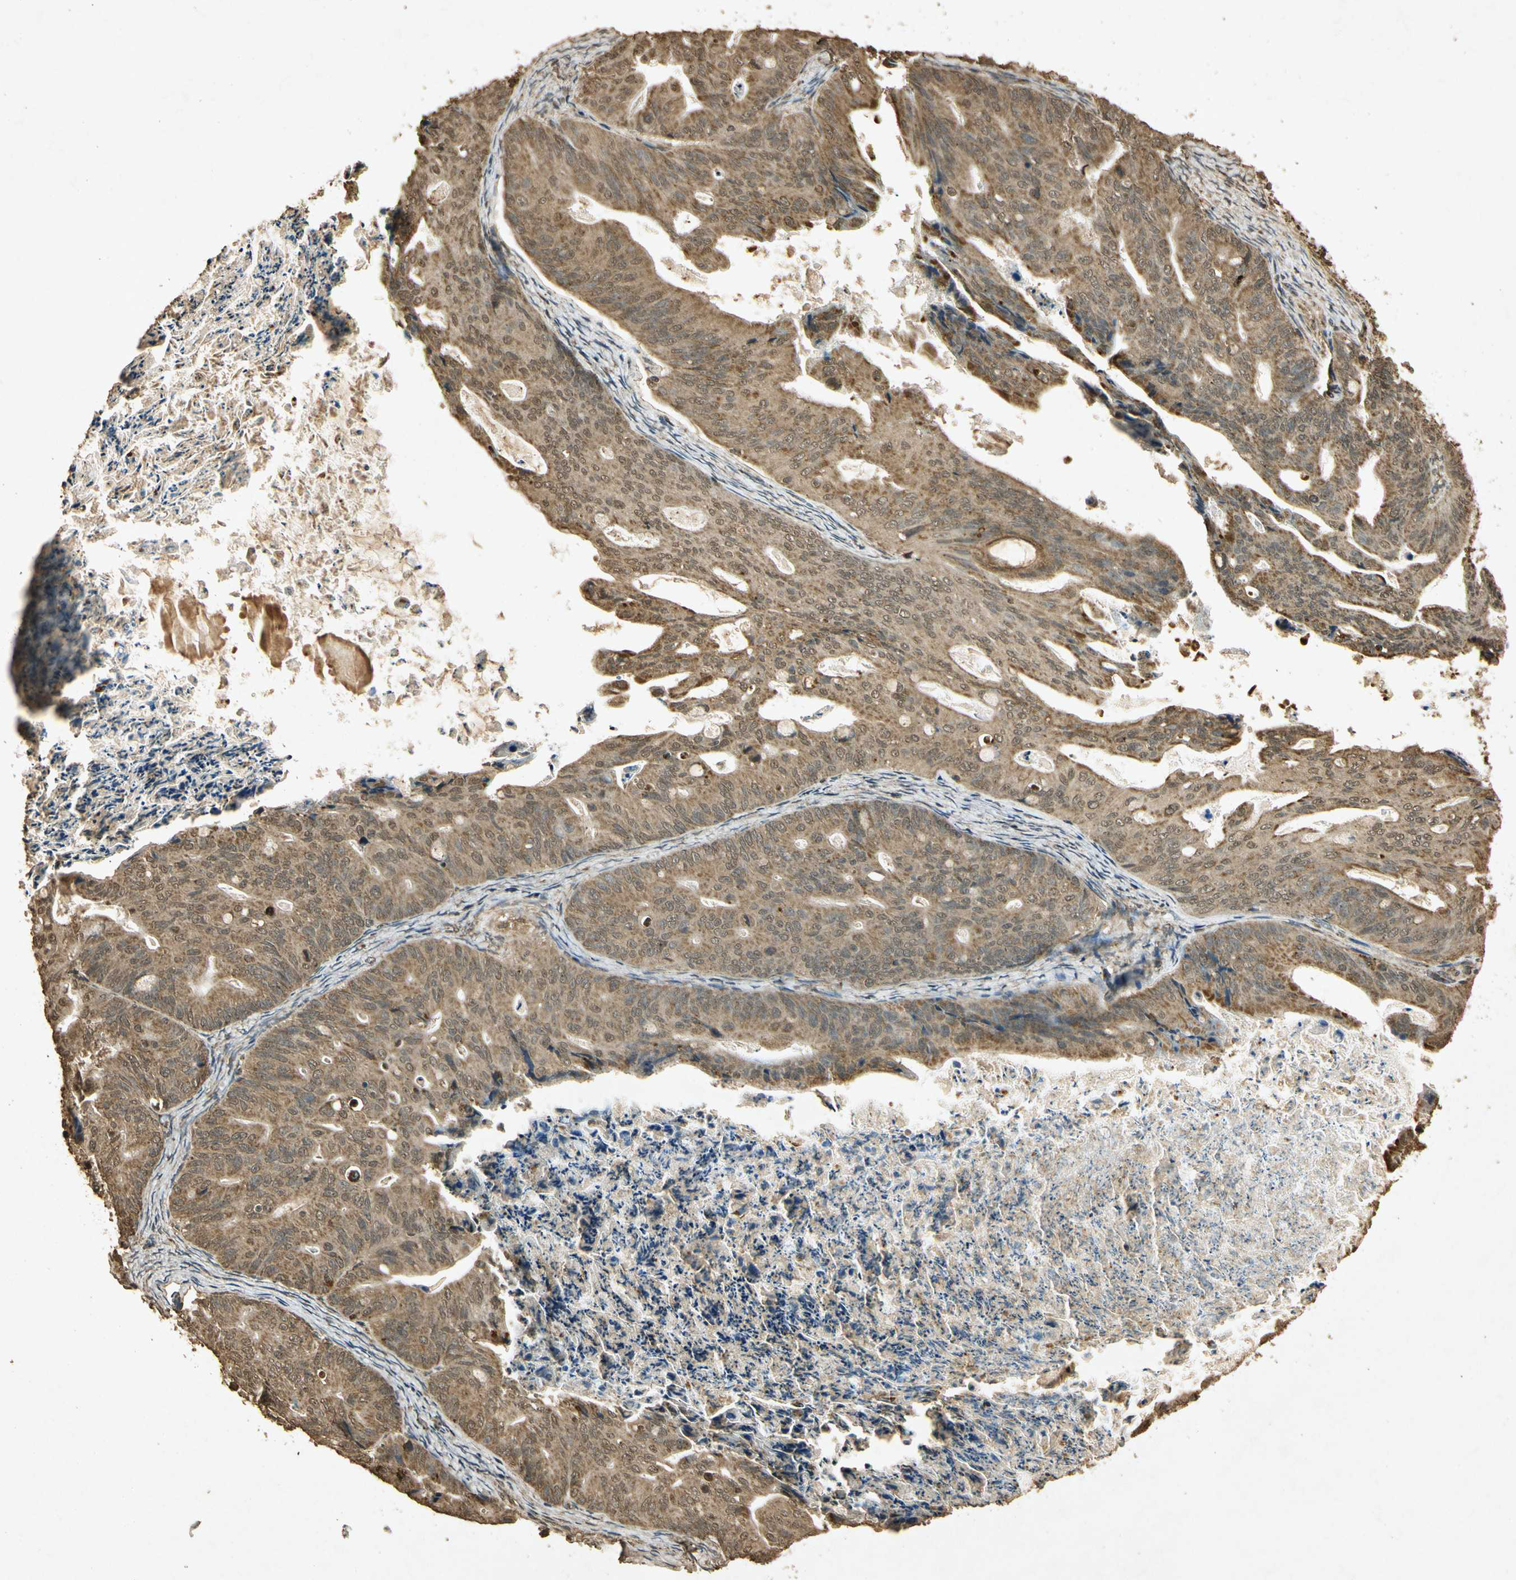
{"staining": {"intensity": "moderate", "quantity": ">75%", "location": "cytoplasmic/membranous"}, "tissue": "ovarian cancer", "cell_type": "Tumor cells", "image_type": "cancer", "snomed": [{"axis": "morphology", "description": "Cystadenocarcinoma, mucinous, NOS"}, {"axis": "topography", "description": "Ovary"}], "caption": "Human ovarian mucinous cystadenocarcinoma stained with a brown dye exhibits moderate cytoplasmic/membranous positive positivity in approximately >75% of tumor cells.", "gene": "PRDX3", "patient": {"sex": "female", "age": 37}}